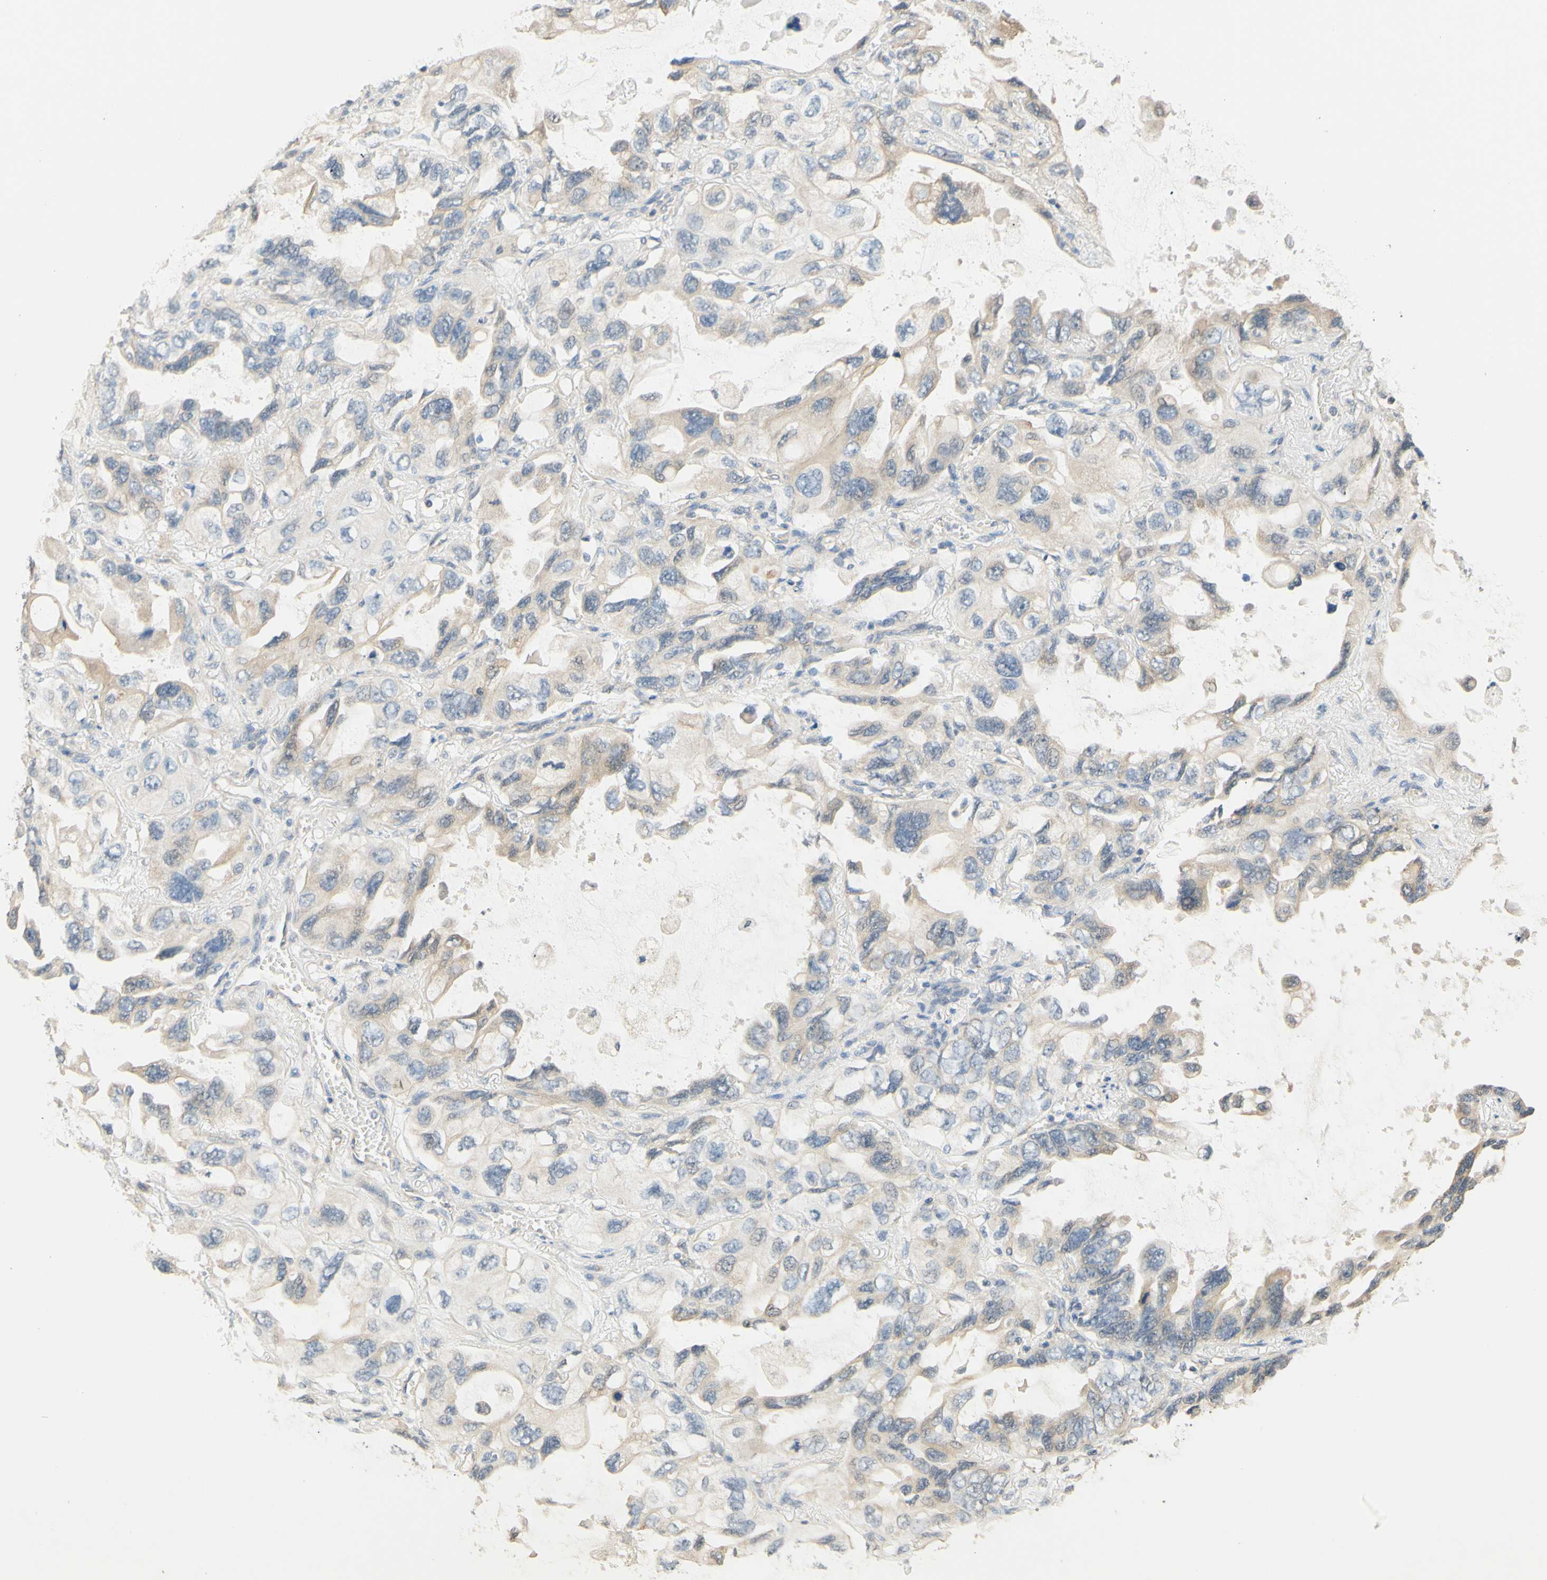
{"staining": {"intensity": "weak", "quantity": "25%-75%", "location": "cytoplasmic/membranous"}, "tissue": "lung cancer", "cell_type": "Tumor cells", "image_type": "cancer", "snomed": [{"axis": "morphology", "description": "Squamous cell carcinoma, NOS"}, {"axis": "topography", "description": "Lung"}], "caption": "Immunohistochemical staining of lung squamous cell carcinoma shows weak cytoplasmic/membranous protein positivity in approximately 25%-75% of tumor cells. The protein is stained brown, and the nuclei are stained in blue (DAB IHC with brightfield microscopy, high magnification).", "gene": "MAG", "patient": {"sex": "female", "age": 73}}